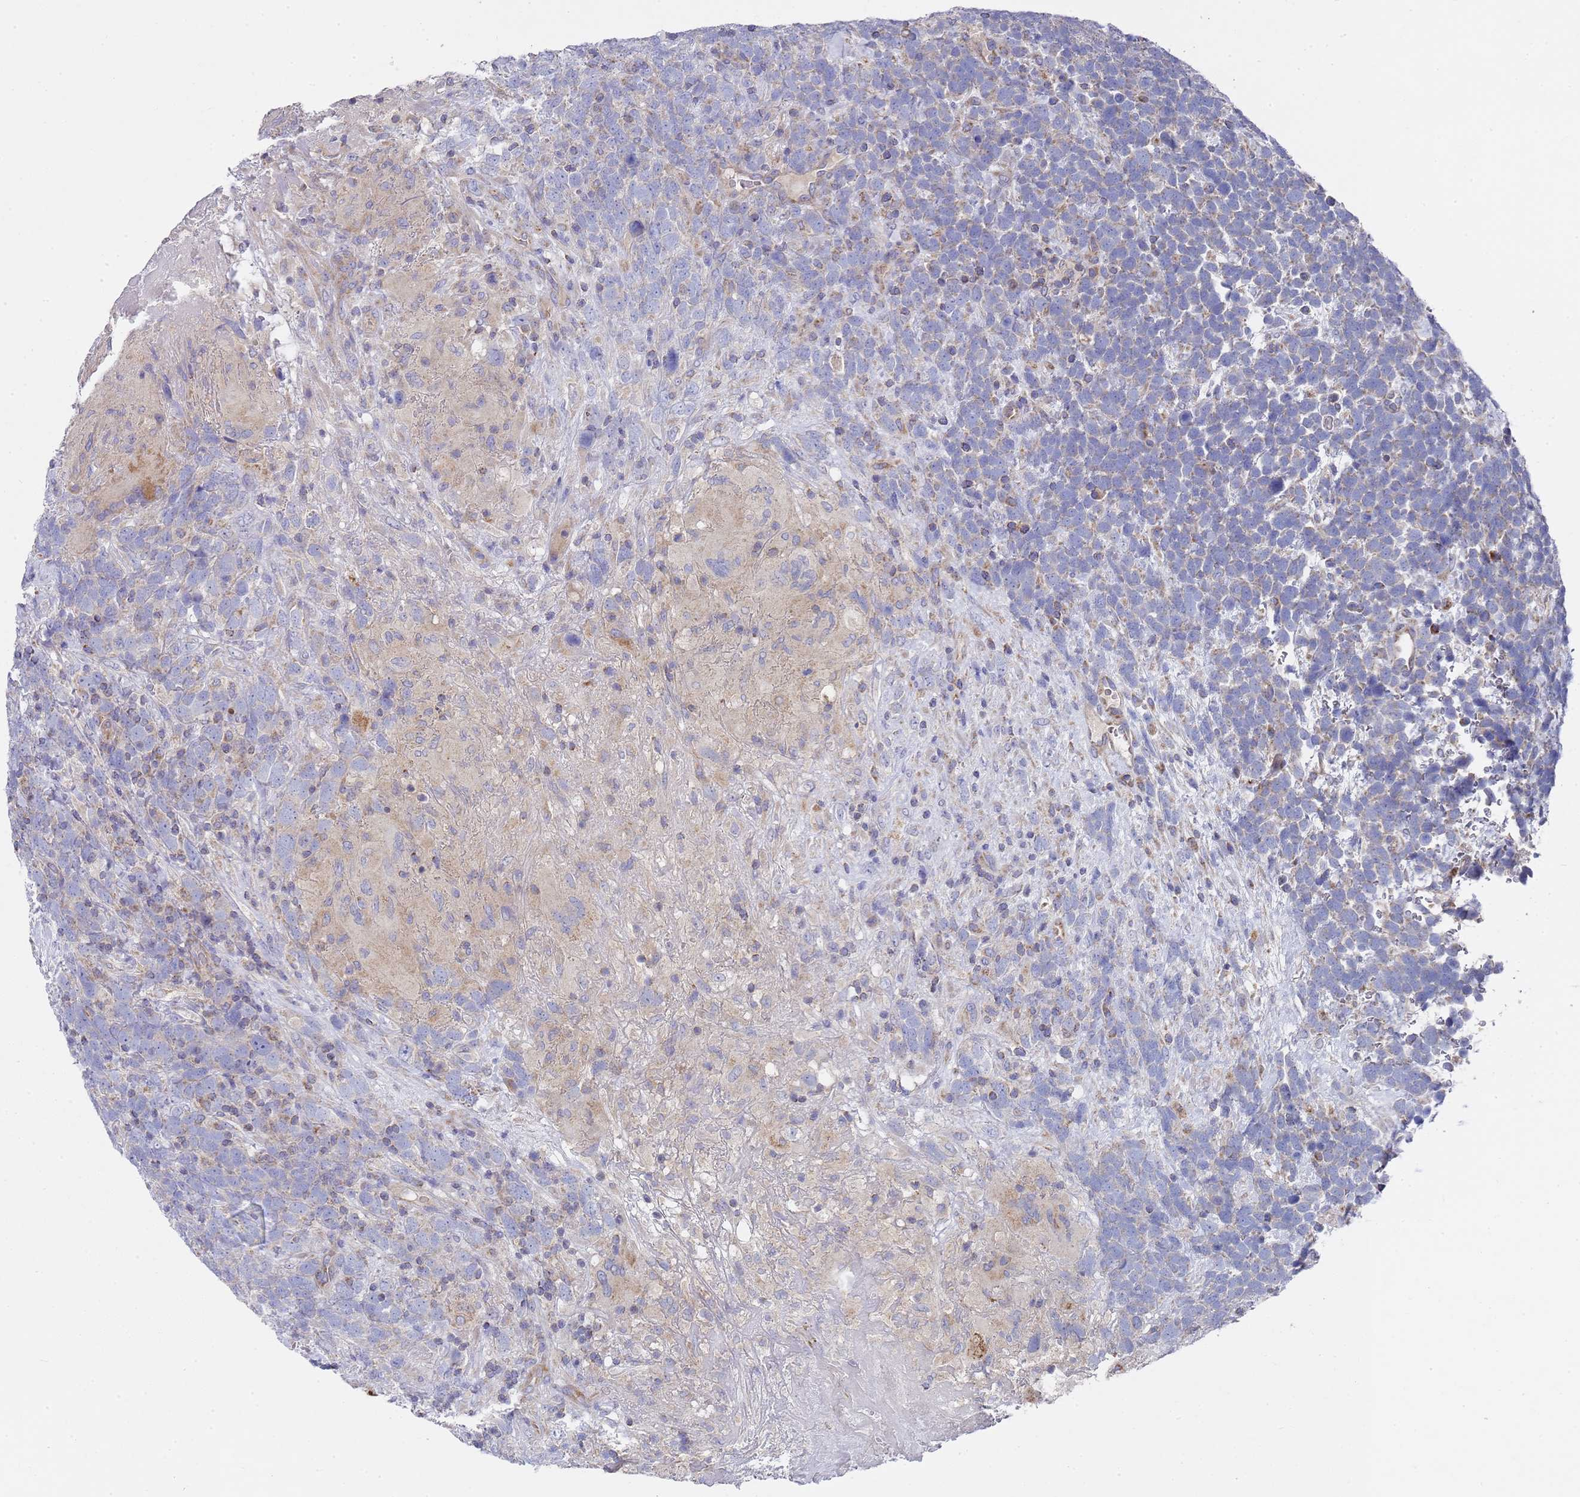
{"staining": {"intensity": "weak", "quantity": "<25%", "location": "cytoplasmic/membranous"}, "tissue": "urothelial cancer", "cell_type": "Tumor cells", "image_type": "cancer", "snomed": [{"axis": "morphology", "description": "Urothelial carcinoma, High grade"}, {"axis": "topography", "description": "Urinary bladder"}], "caption": "Image shows no protein expression in tumor cells of high-grade urothelial carcinoma tissue.", "gene": "NPEPPS", "patient": {"sex": "female", "age": 82}}